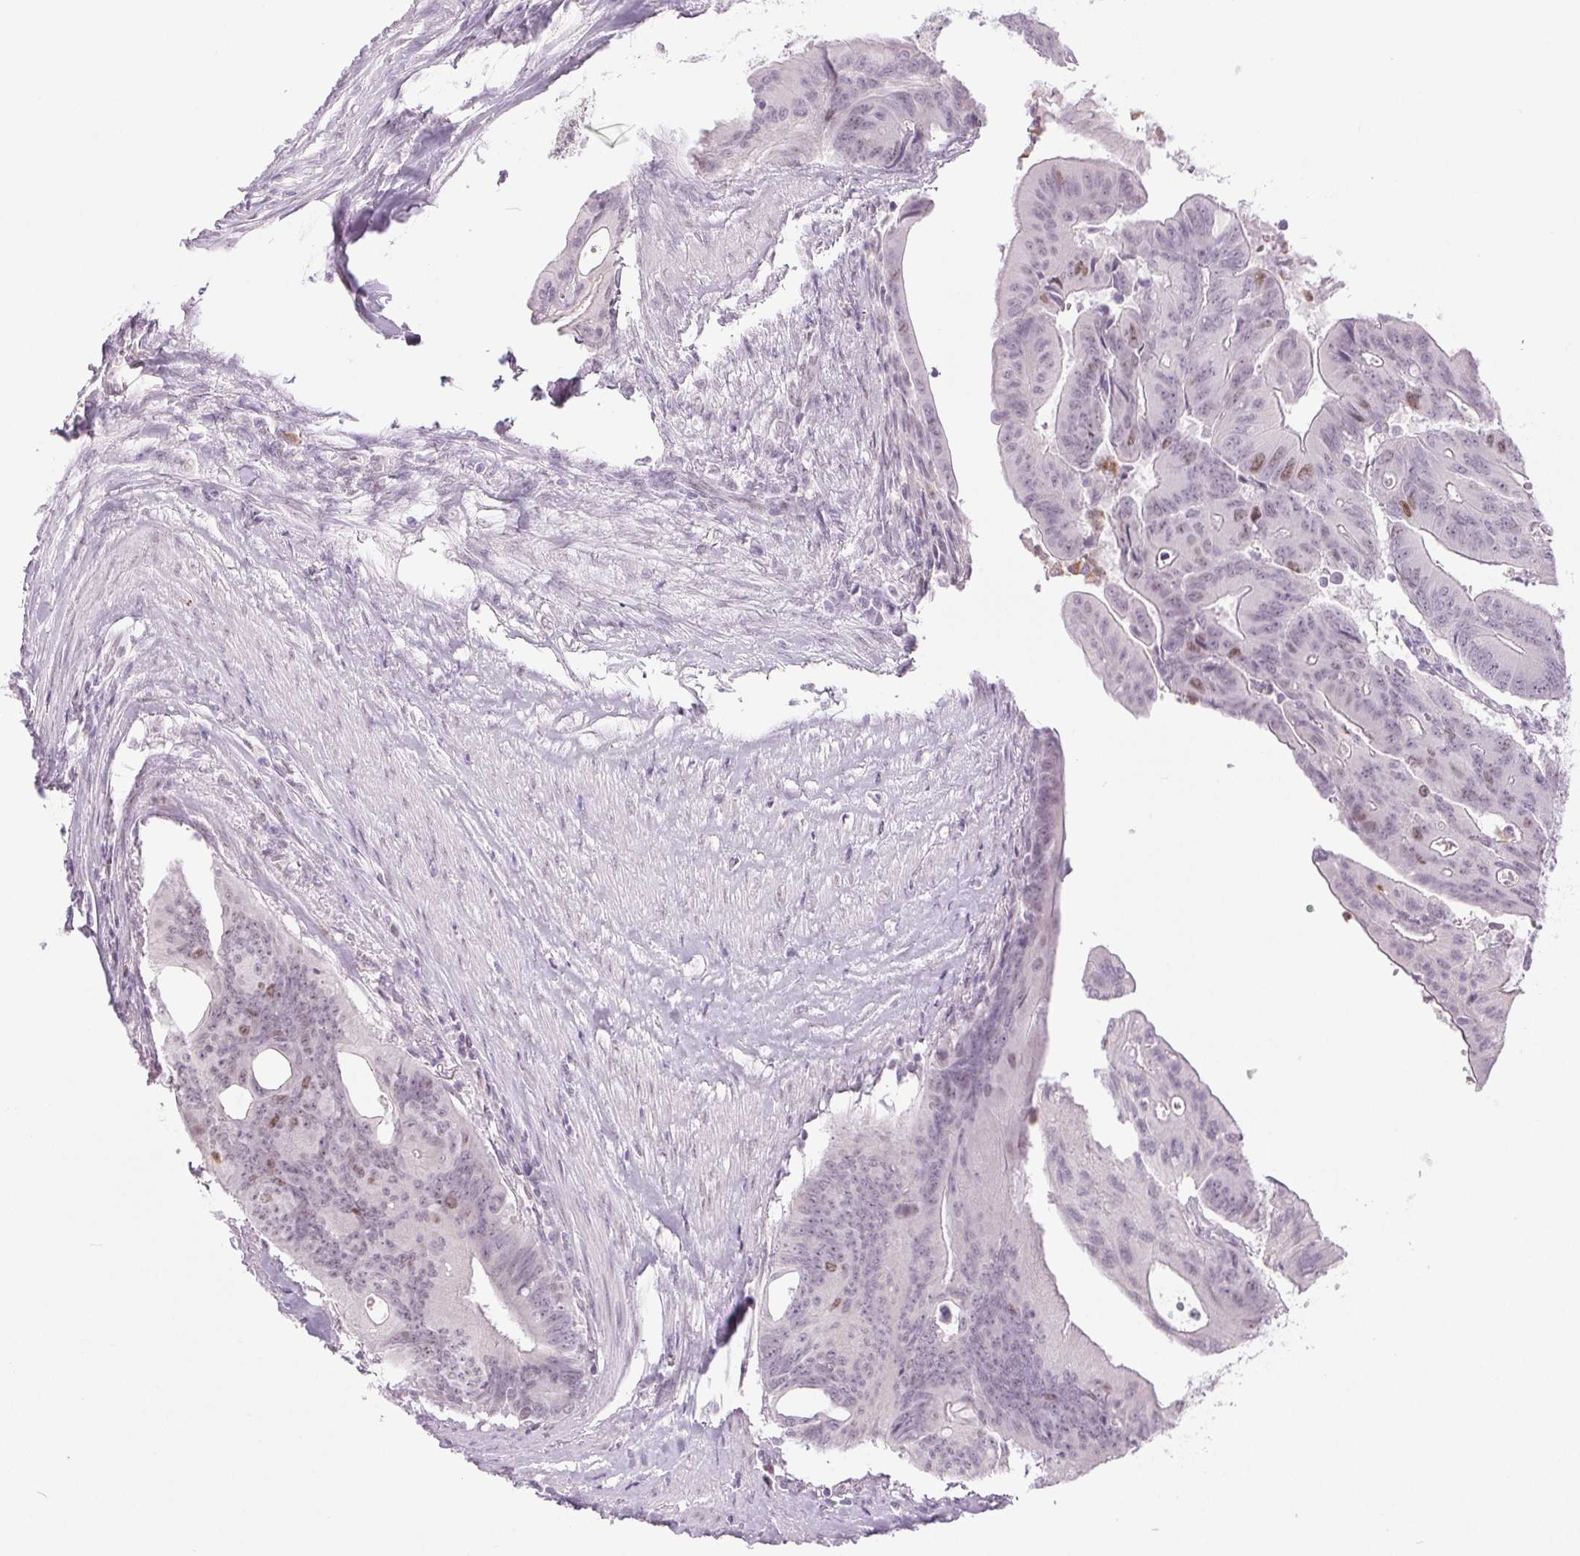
{"staining": {"intensity": "weak", "quantity": "<25%", "location": "nuclear"}, "tissue": "colorectal cancer", "cell_type": "Tumor cells", "image_type": "cancer", "snomed": [{"axis": "morphology", "description": "Adenocarcinoma, NOS"}, {"axis": "topography", "description": "Colon"}], "caption": "Tumor cells are negative for brown protein staining in adenocarcinoma (colorectal).", "gene": "SMIM6", "patient": {"sex": "male", "age": 65}}